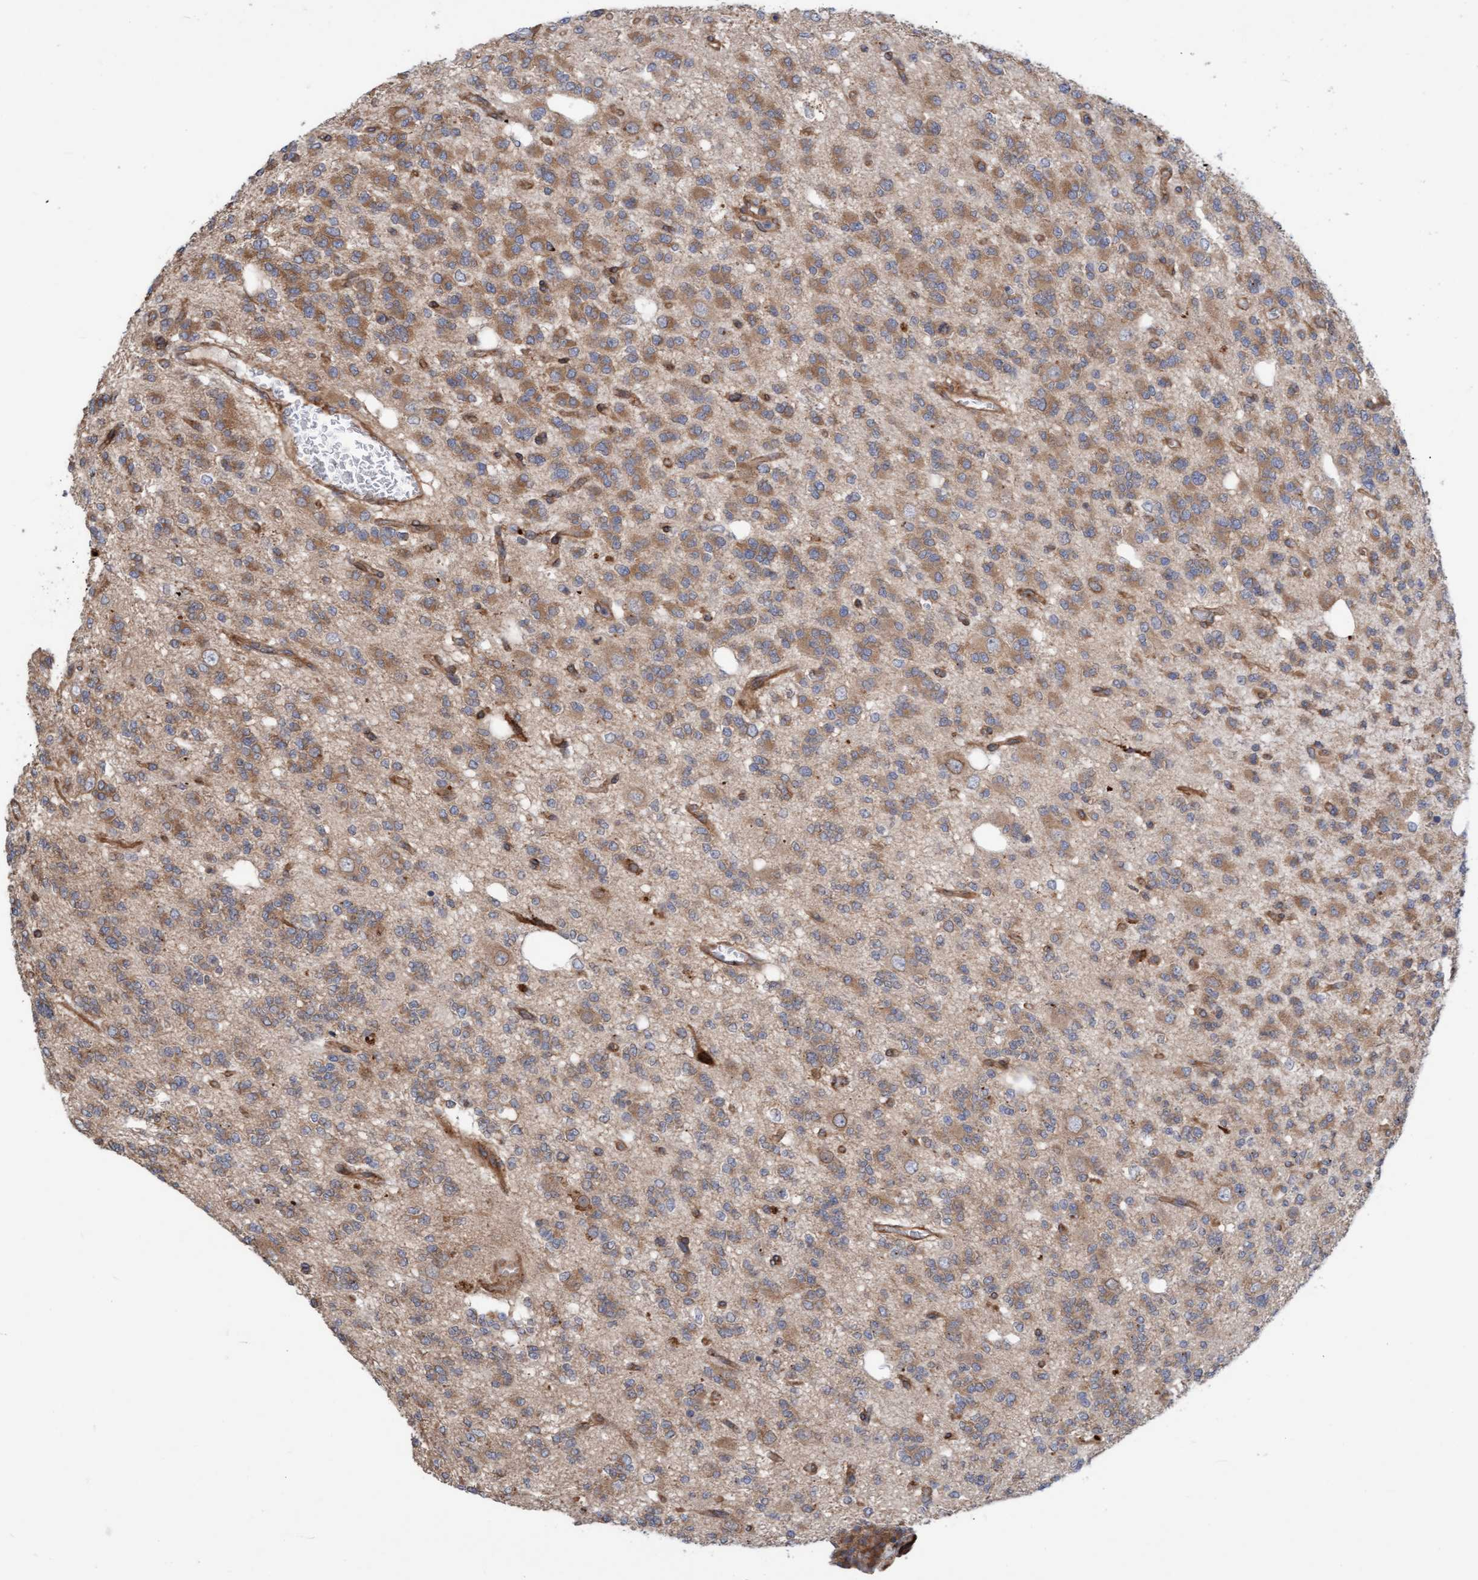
{"staining": {"intensity": "weak", "quantity": ">75%", "location": "cytoplasmic/membranous"}, "tissue": "glioma", "cell_type": "Tumor cells", "image_type": "cancer", "snomed": [{"axis": "morphology", "description": "Glioma, malignant, Low grade"}, {"axis": "topography", "description": "Brain"}], "caption": "A micrograph showing weak cytoplasmic/membranous expression in approximately >75% of tumor cells in glioma, as visualized by brown immunohistochemical staining.", "gene": "KIAA0753", "patient": {"sex": "male", "age": 38}}